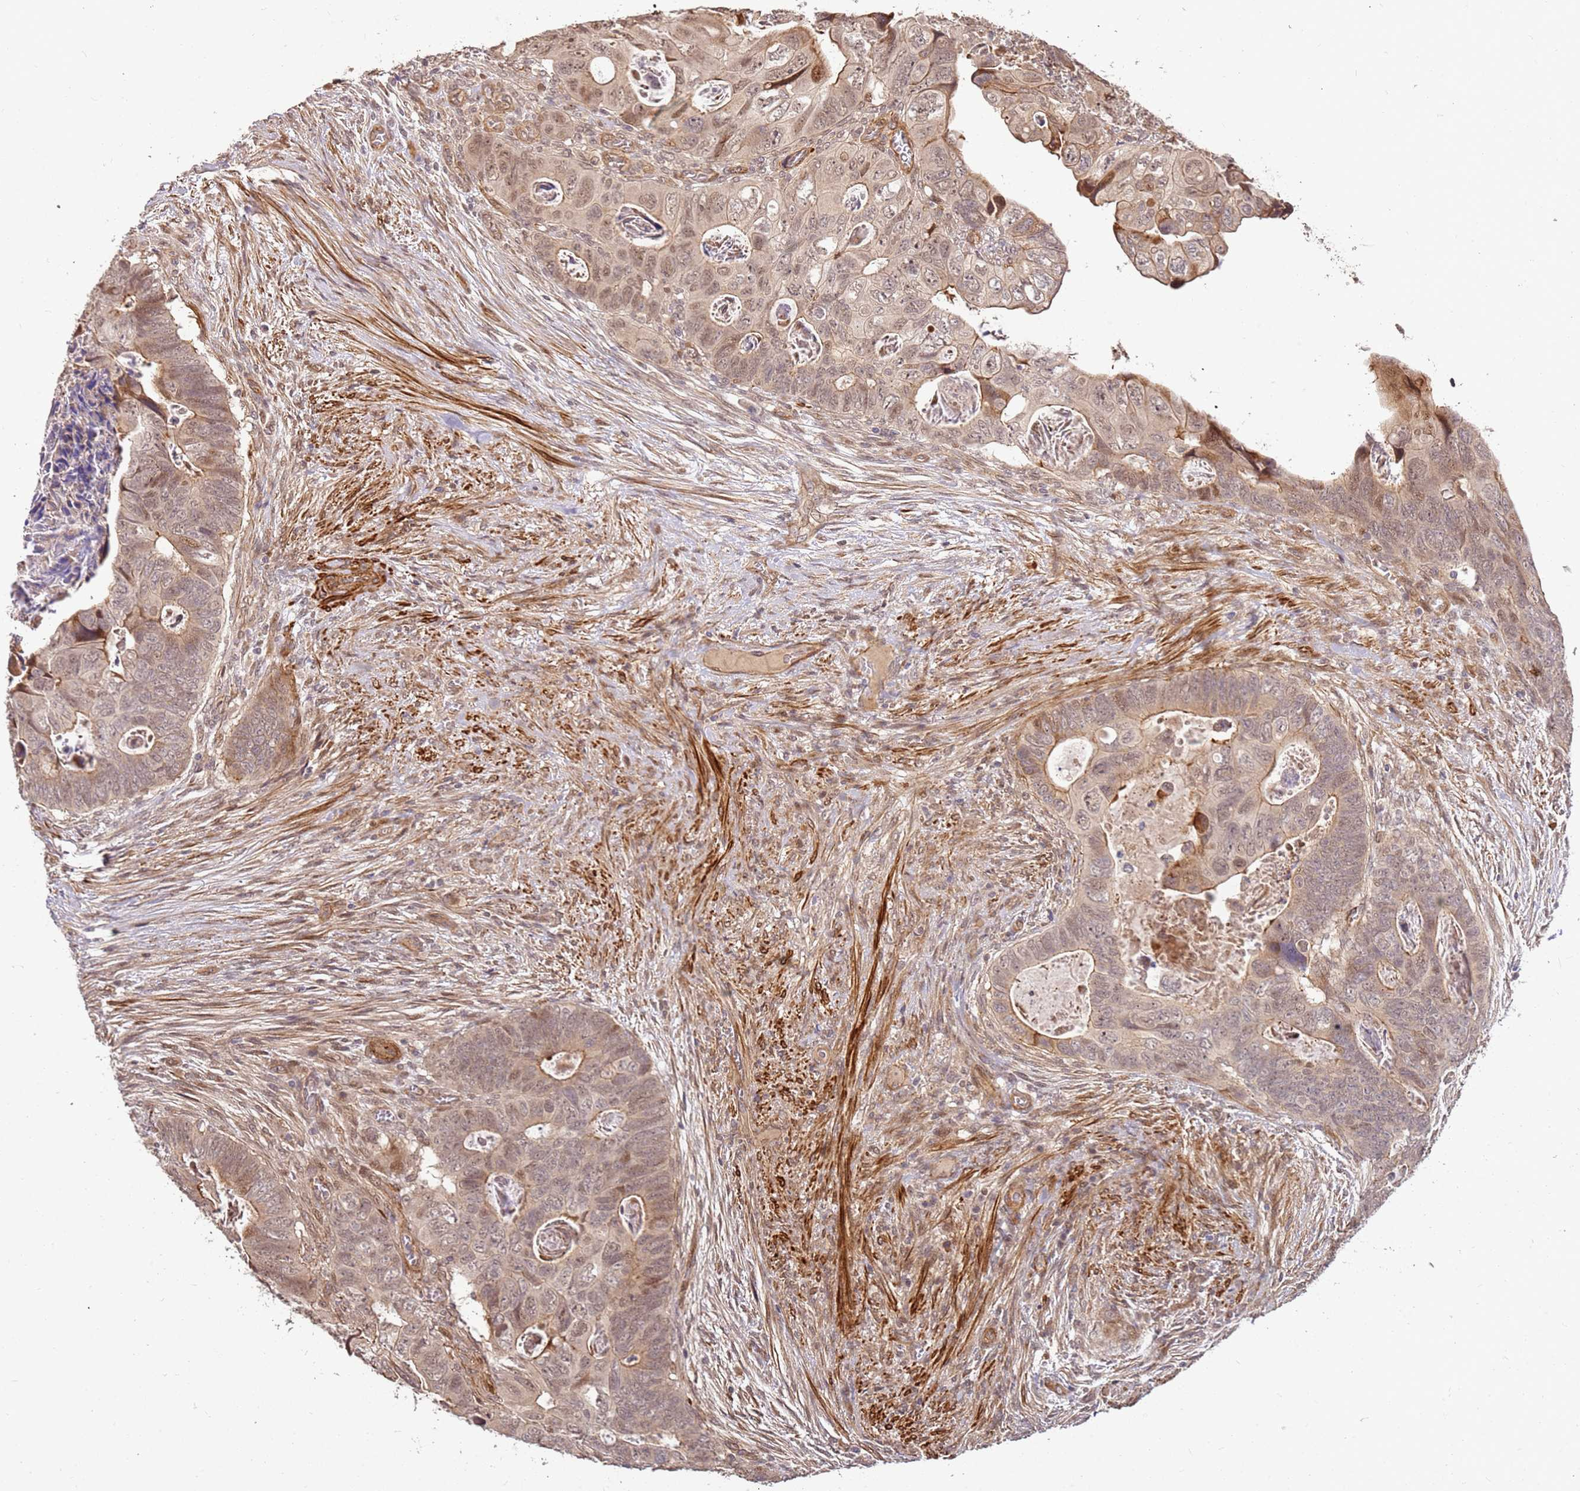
{"staining": {"intensity": "moderate", "quantity": ">75%", "location": "nuclear"}, "tissue": "colorectal cancer", "cell_type": "Tumor cells", "image_type": "cancer", "snomed": [{"axis": "morphology", "description": "Adenocarcinoma, NOS"}, {"axis": "topography", "description": "Rectum"}], "caption": "Immunohistochemistry (IHC) of colorectal cancer (adenocarcinoma) reveals medium levels of moderate nuclear expression in approximately >75% of tumor cells.", "gene": "ST18", "patient": {"sex": "female", "age": 78}}